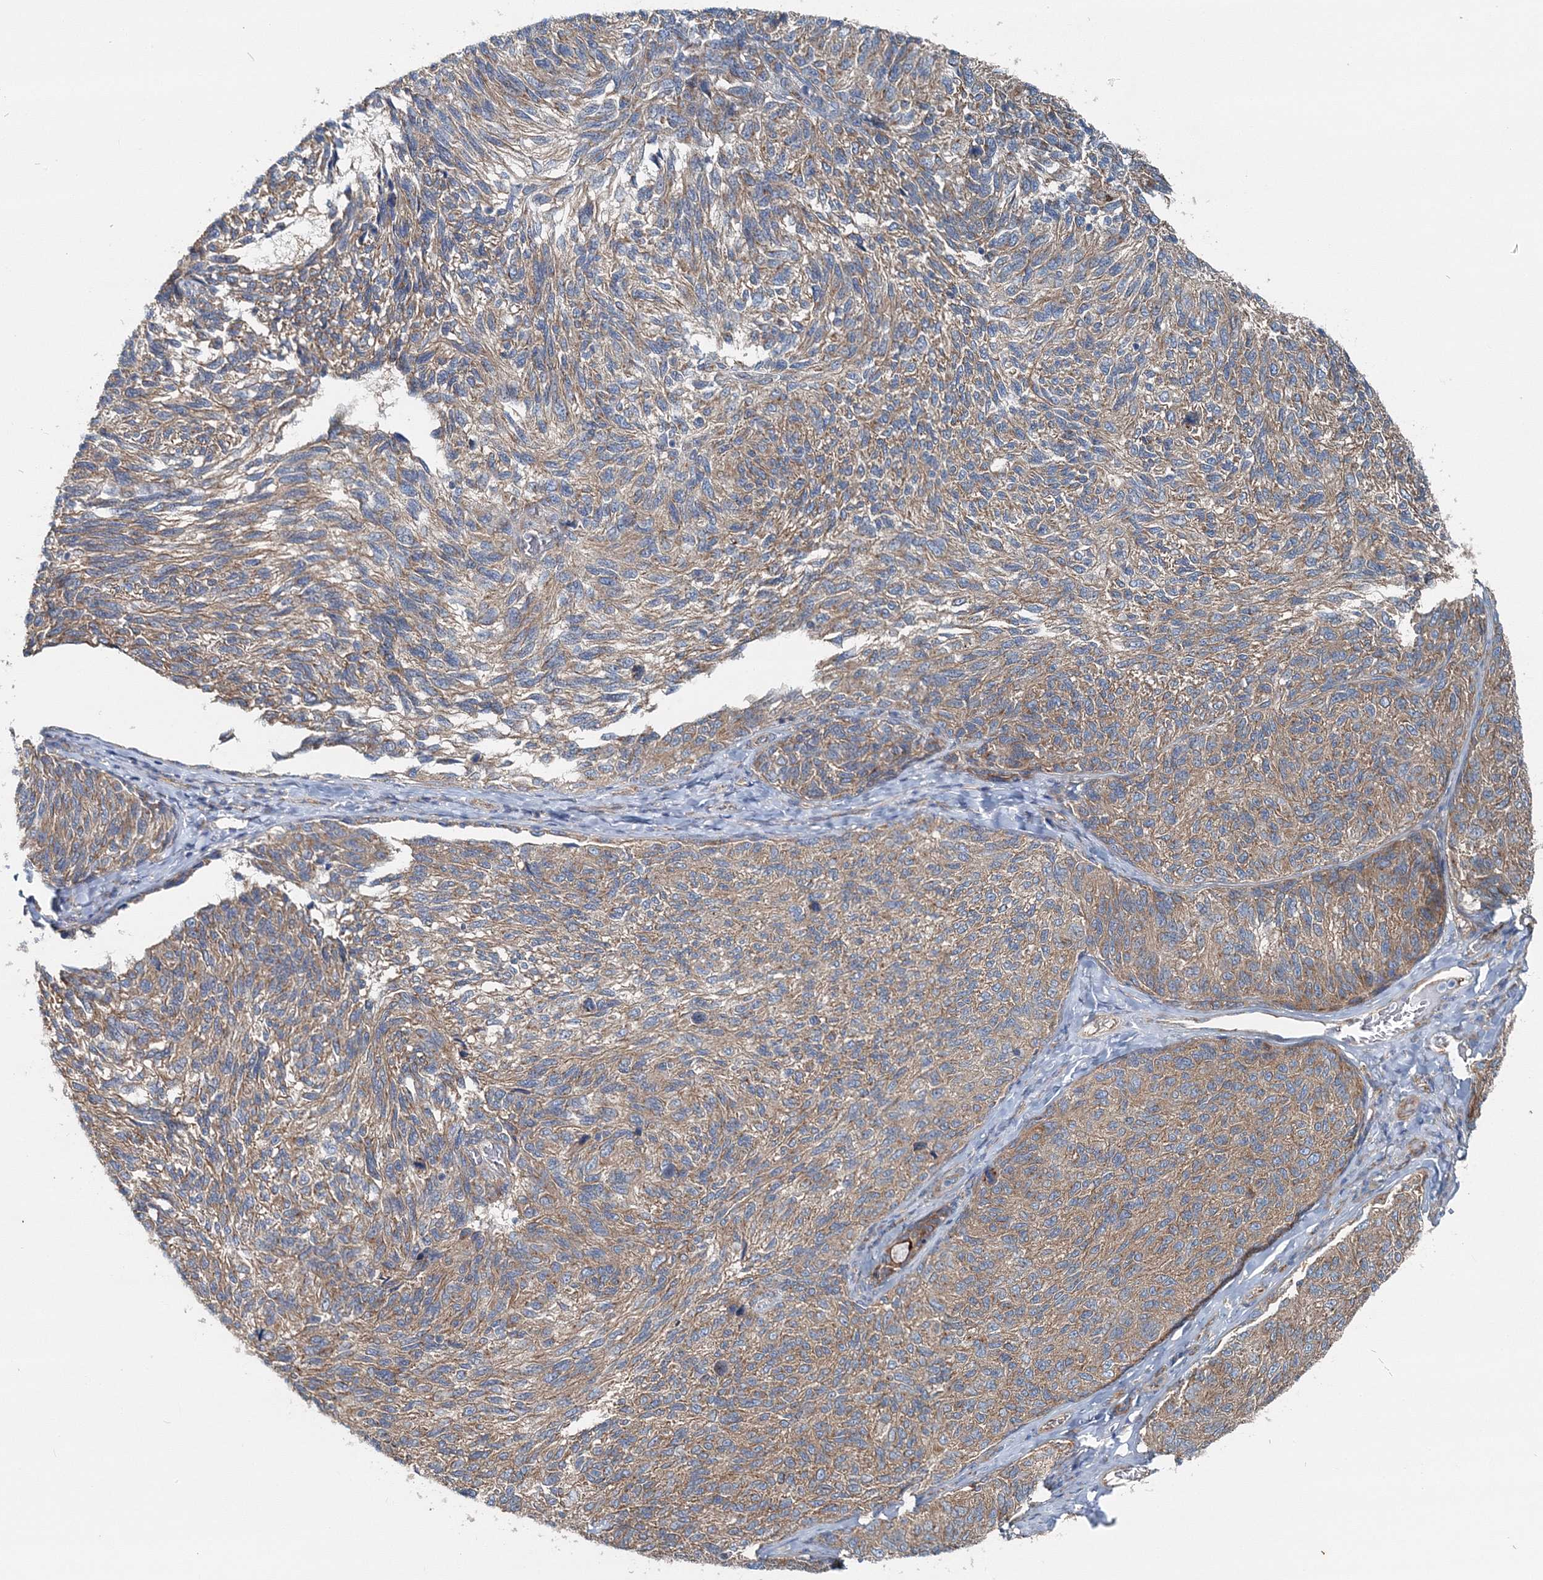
{"staining": {"intensity": "moderate", "quantity": ">75%", "location": "cytoplasmic/membranous"}, "tissue": "melanoma", "cell_type": "Tumor cells", "image_type": "cancer", "snomed": [{"axis": "morphology", "description": "Malignant melanoma, NOS"}, {"axis": "topography", "description": "Skin"}], "caption": "Human melanoma stained for a protein (brown) reveals moderate cytoplasmic/membranous positive staining in about >75% of tumor cells.", "gene": "MPHOSPH9", "patient": {"sex": "female", "age": 73}}